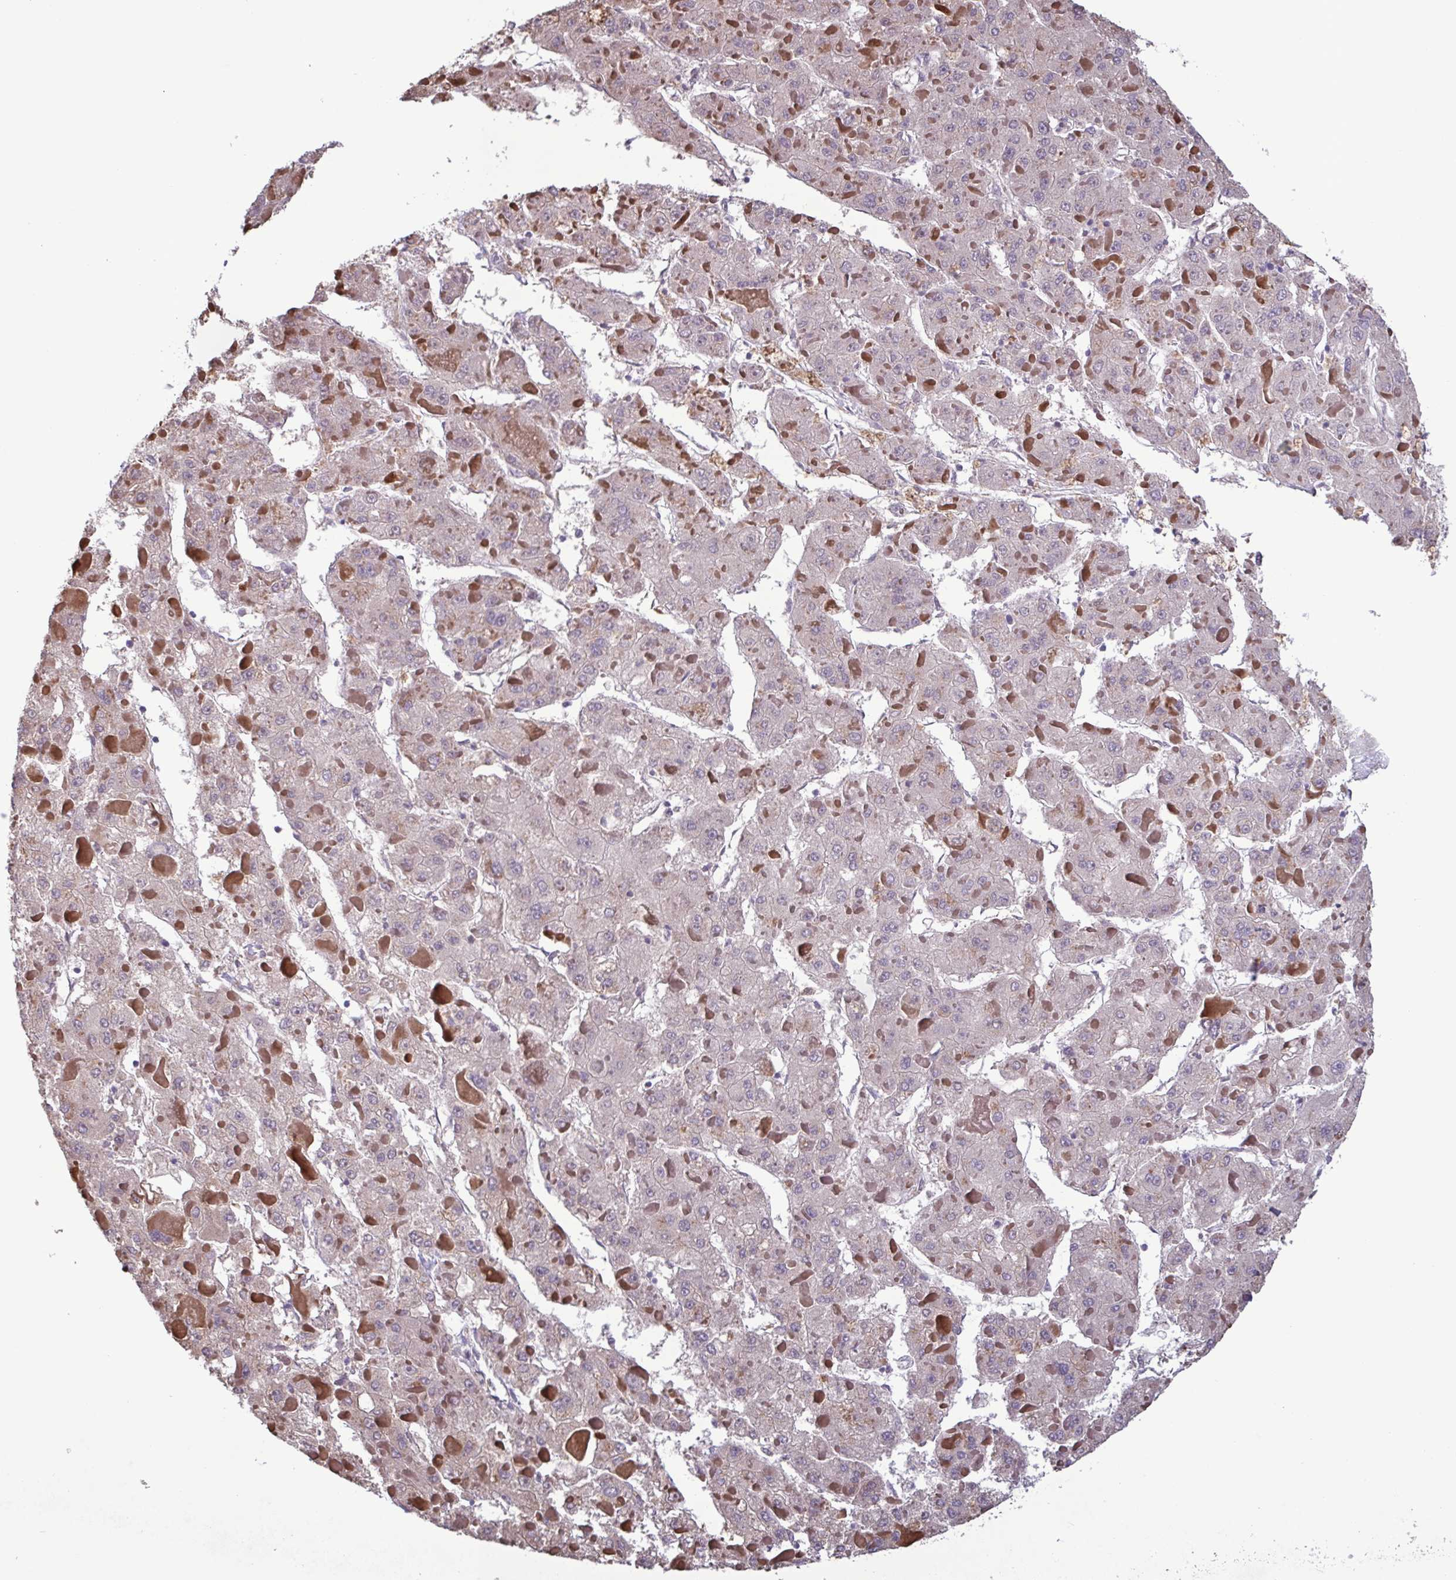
{"staining": {"intensity": "negative", "quantity": "none", "location": "none"}, "tissue": "liver cancer", "cell_type": "Tumor cells", "image_type": "cancer", "snomed": [{"axis": "morphology", "description": "Carcinoma, Hepatocellular, NOS"}, {"axis": "topography", "description": "Liver"}], "caption": "Immunohistochemical staining of human liver cancer (hepatocellular carcinoma) displays no significant positivity in tumor cells.", "gene": "TIMM21", "patient": {"sex": "female", "age": 73}}